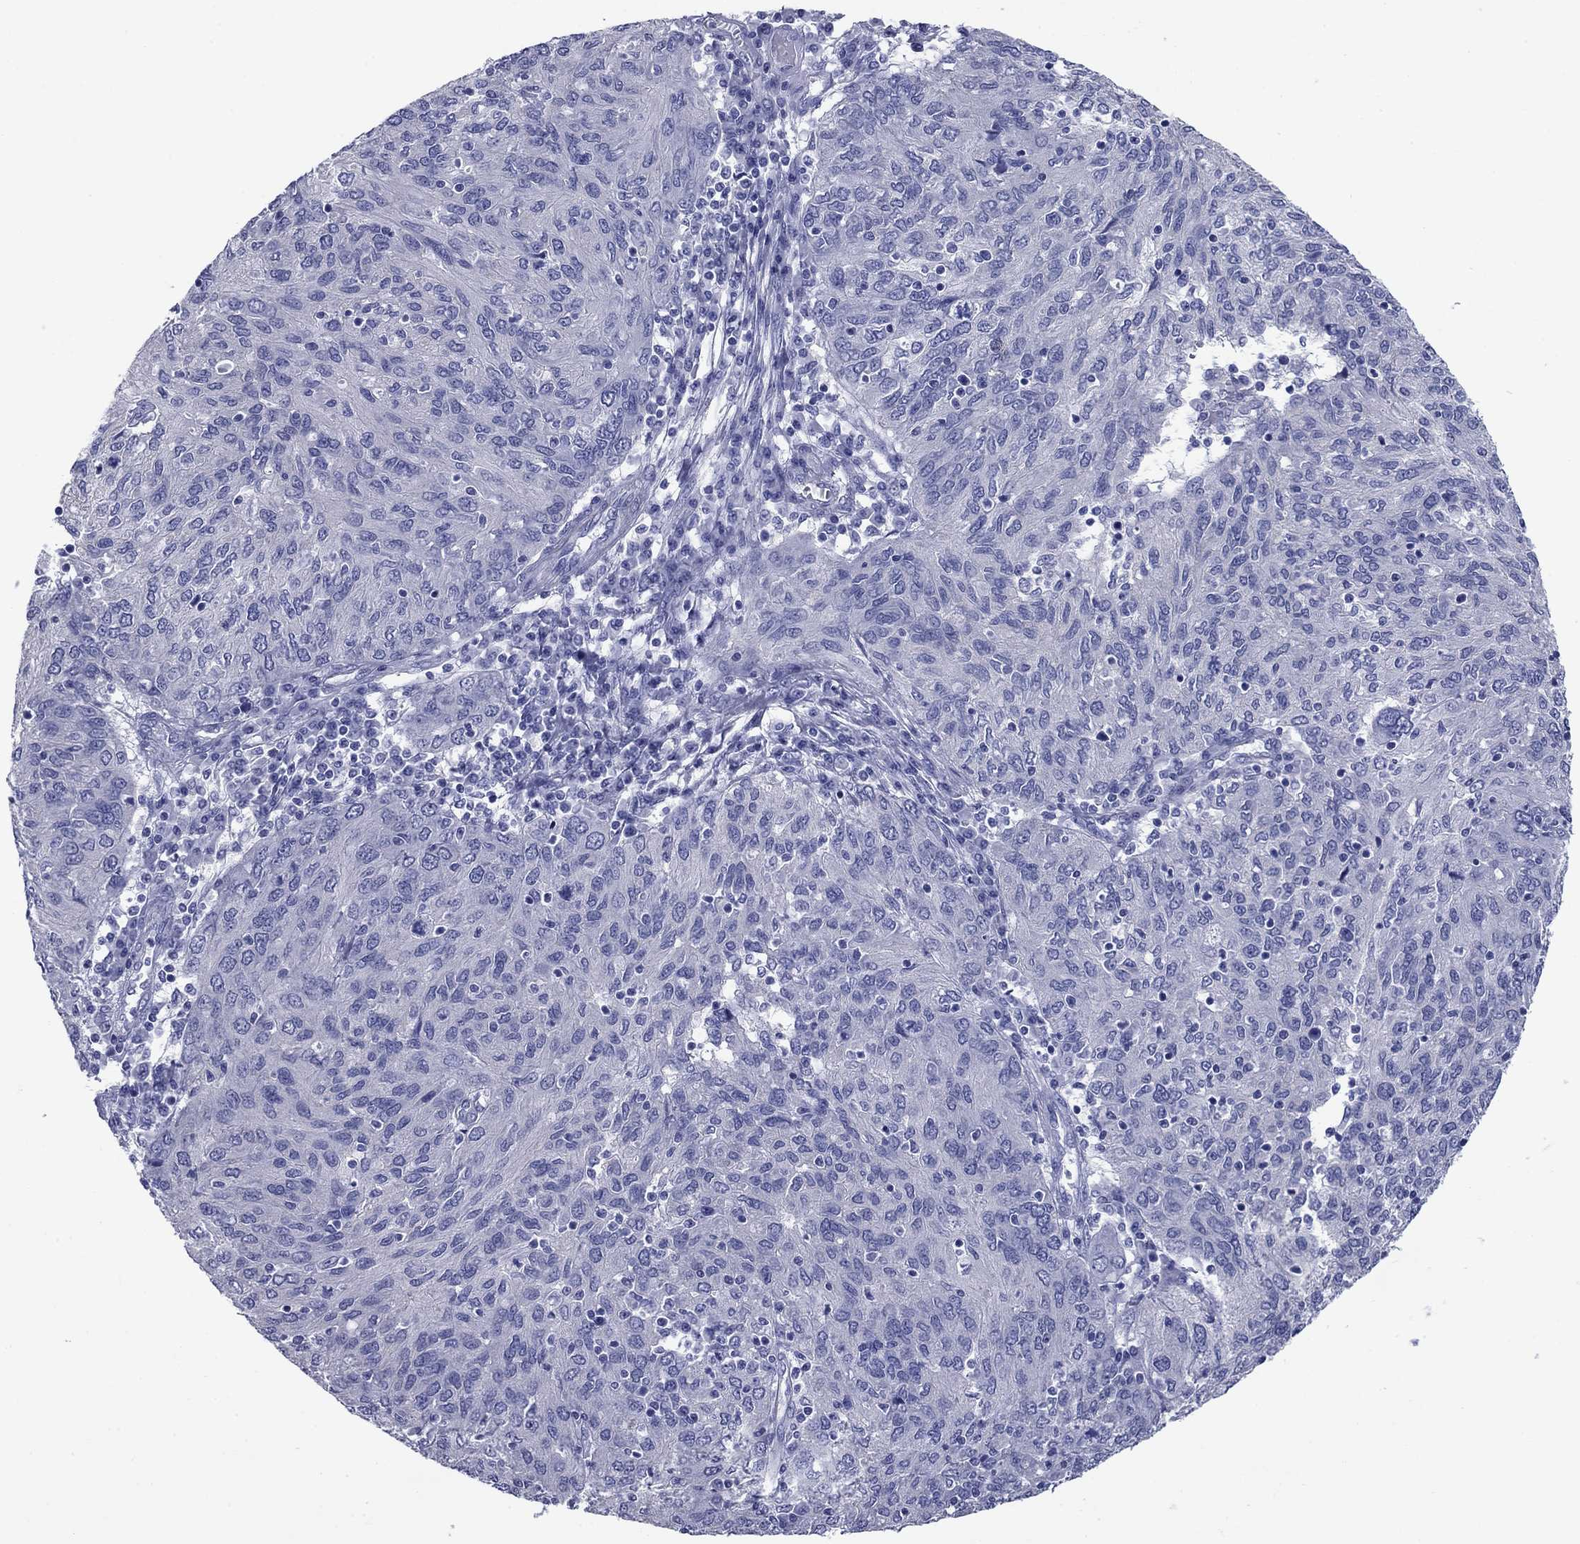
{"staining": {"intensity": "negative", "quantity": "none", "location": "none"}, "tissue": "ovarian cancer", "cell_type": "Tumor cells", "image_type": "cancer", "snomed": [{"axis": "morphology", "description": "Carcinoma, endometroid"}, {"axis": "topography", "description": "Ovary"}], "caption": "Immunohistochemistry (IHC) micrograph of neoplastic tissue: human endometroid carcinoma (ovarian) stained with DAB (3,3'-diaminobenzidine) displays no significant protein staining in tumor cells.", "gene": "PRKCG", "patient": {"sex": "female", "age": 50}}